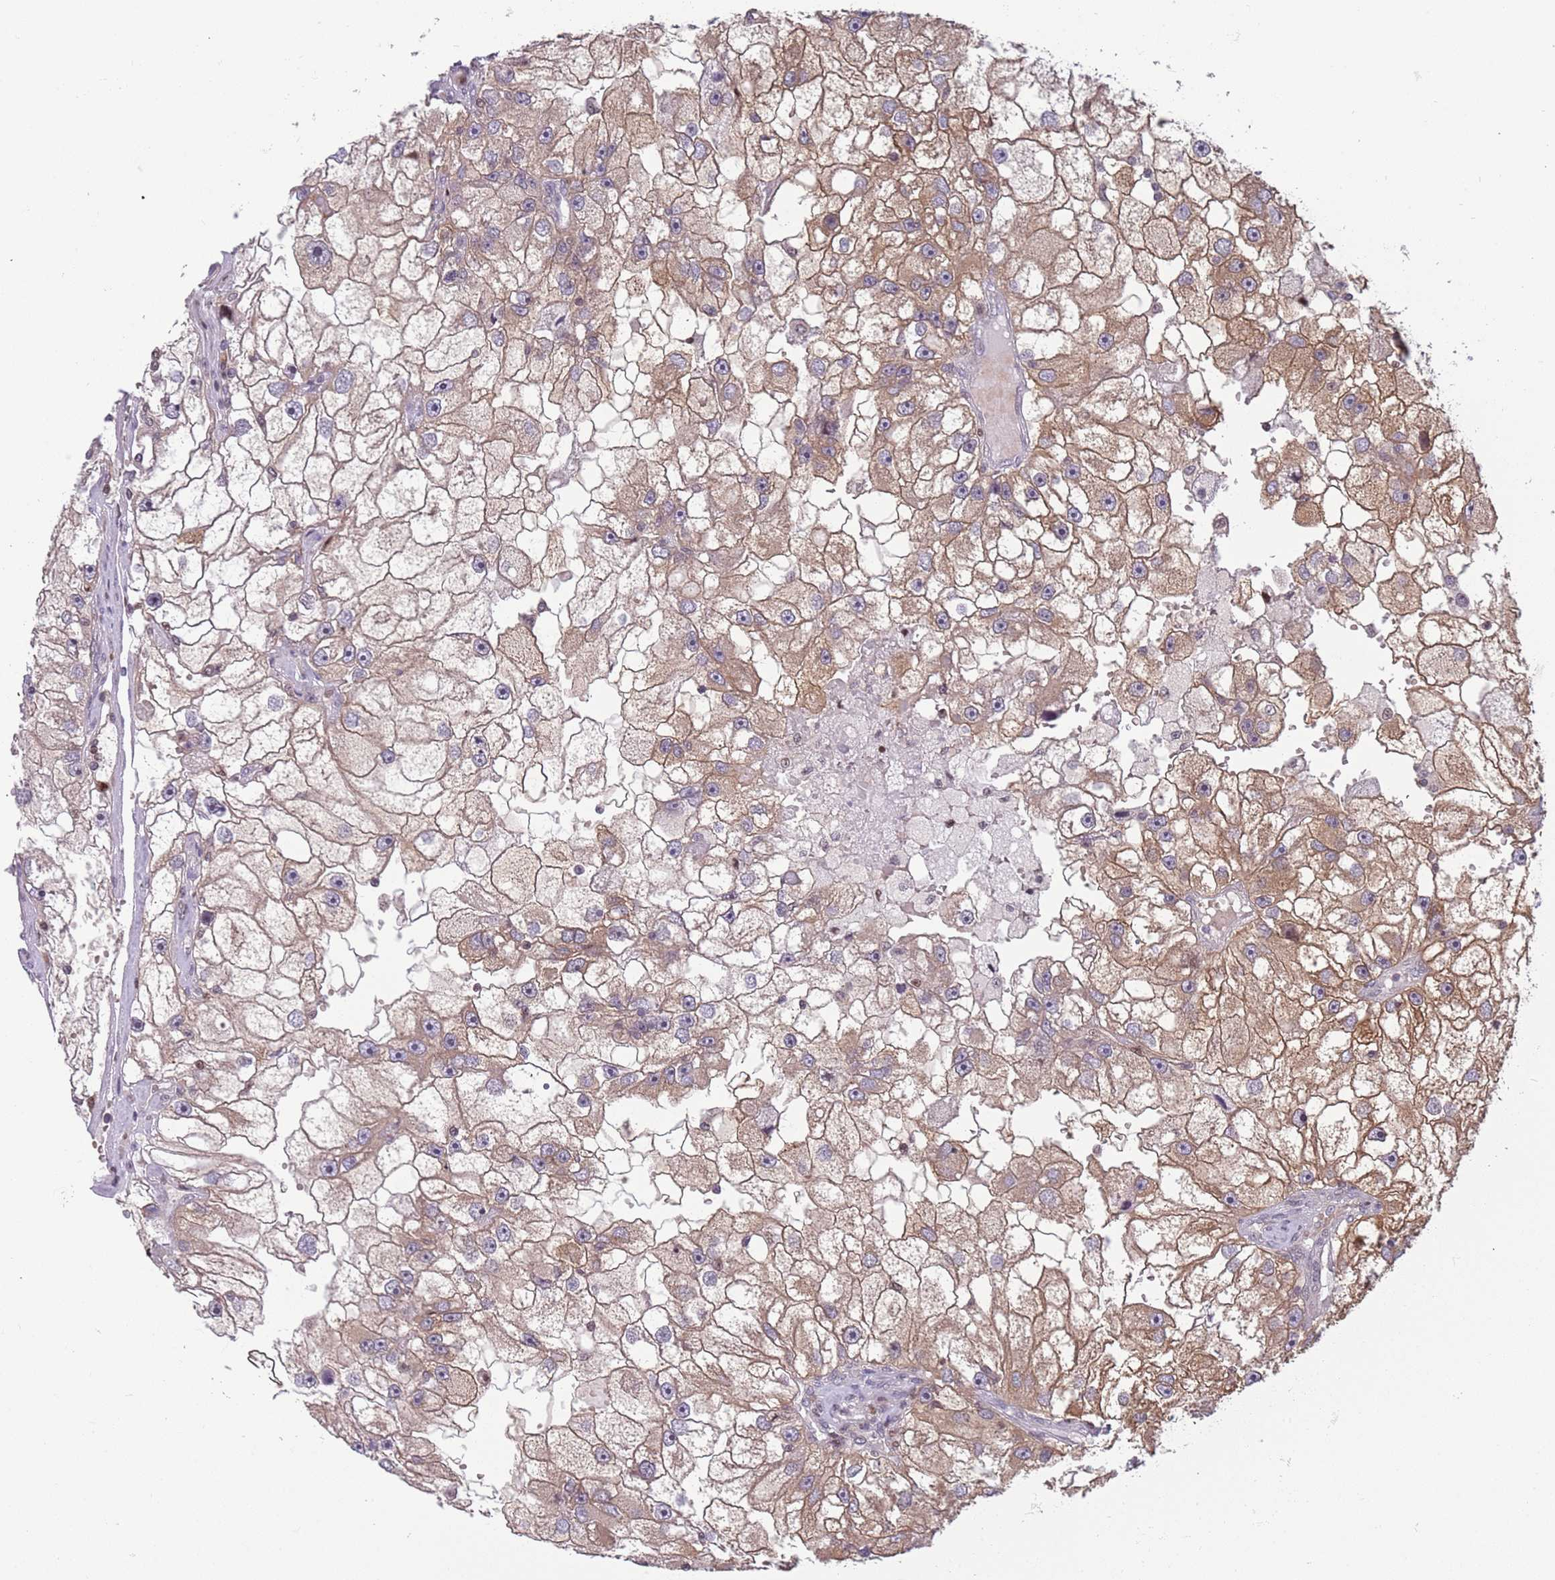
{"staining": {"intensity": "weak", "quantity": ">75%", "location": "cytoplasmic/membranous"}, "tissue": "renal cancer", "cell_type": "Tumor cells", "image_type": "cancer", "snomed": [{"axis": "morphology", "description": "Adenocarcinoma, NOS"}, {"axis": "topography", "description": "Kidney"}], "caption": "Immunohistochemical staining of human adenocarcinoma (renal) displays low levels of weak cytoplasmic/membranous protein positivity in about >75% of tumor cells. (DAB IHC, brown staining for protein, blue staining for nuclei).", "gene": "ARHGEF5", "patient": {"sex": "male", "age": 63}}